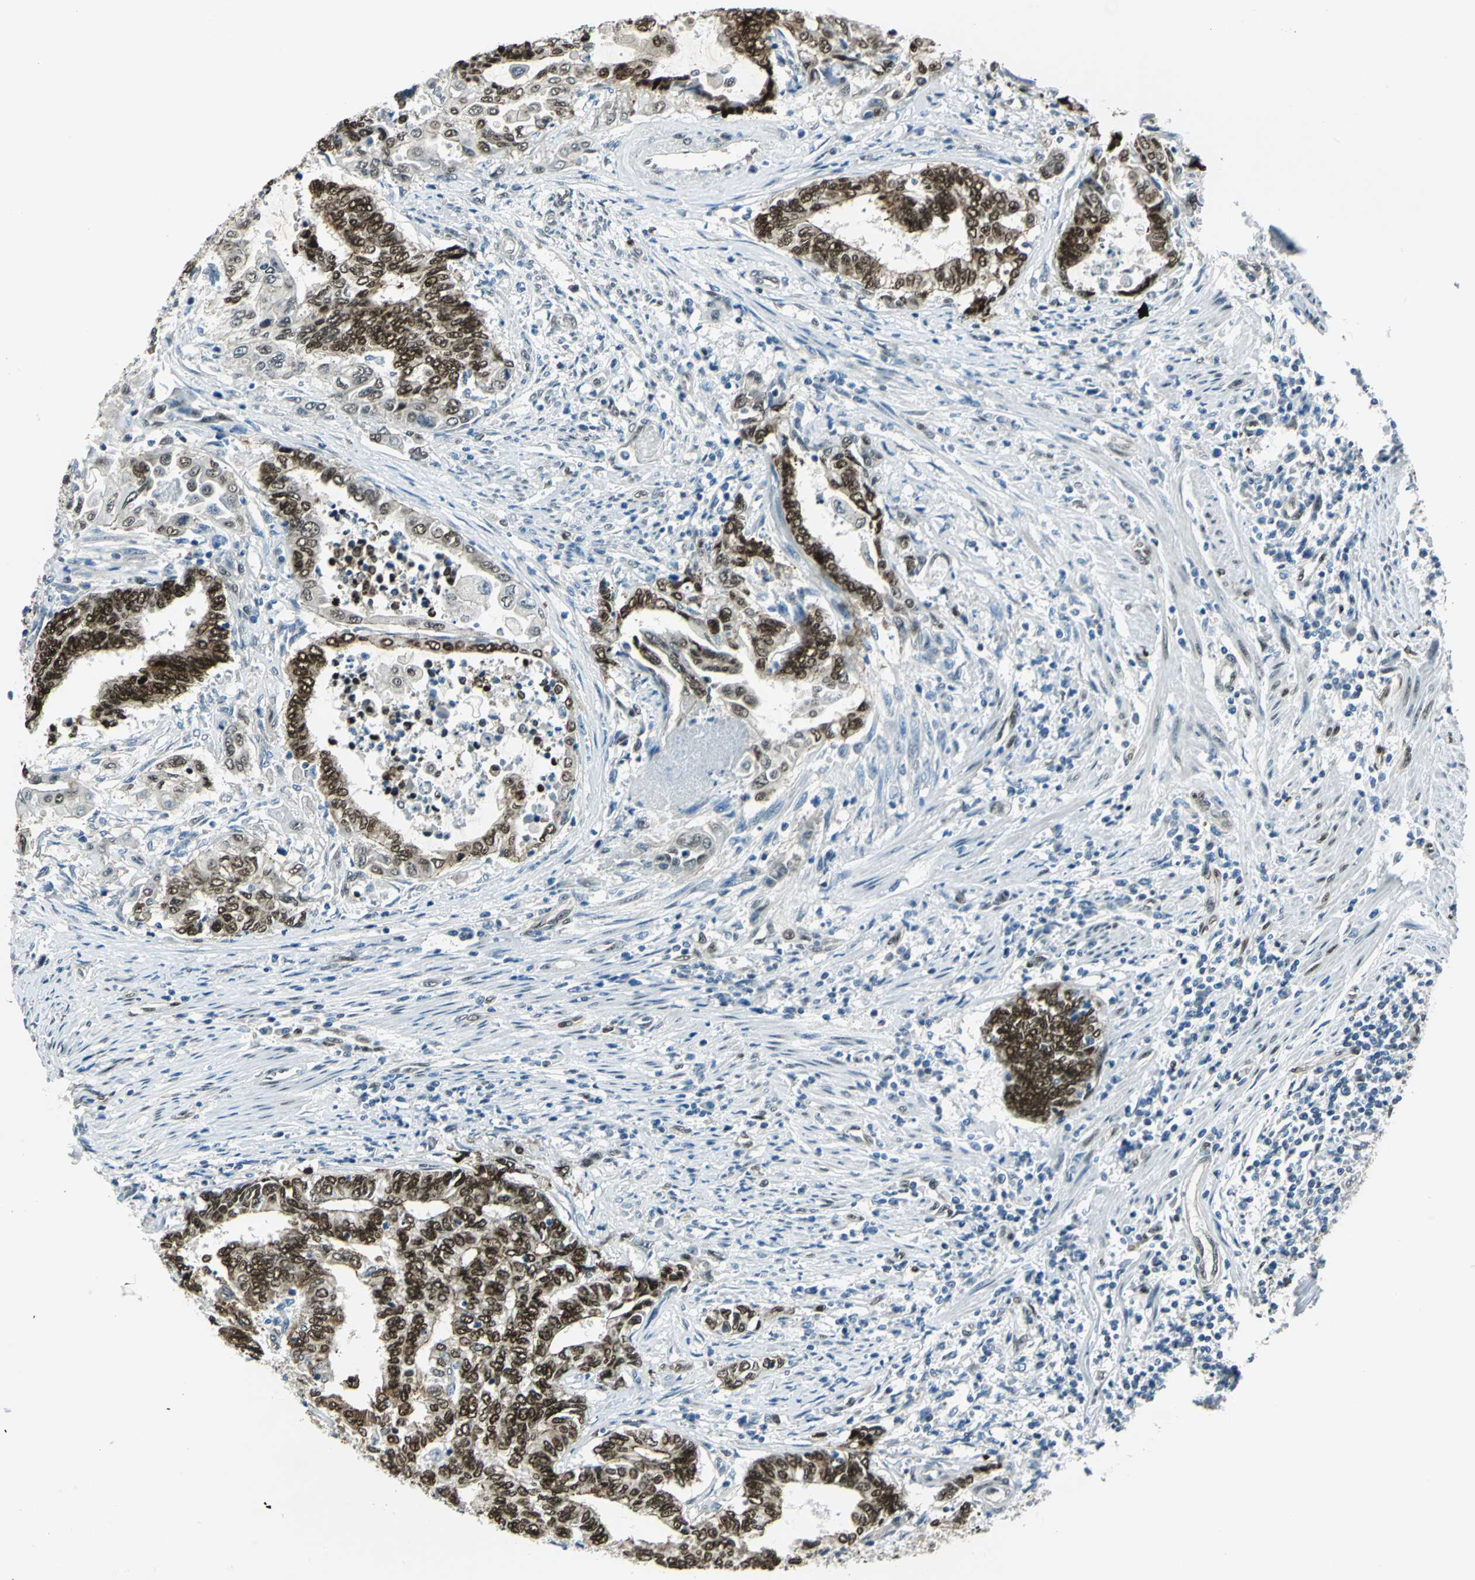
{"staining": {"intensity": "strong", "quantity": ">75%", "location": "nuclear"}, "tissue": "endometrial cancer", "cell_type": "Tumor cells", "image_type": "cancer", "snomed": [{"axis": "morphology", "description": "Adenocarcinoma, NOS"}, {"axis": "topography", "description": "Uterus"}, {"axis": "topography", "description": "Endometrium"}], "caption": "About >75% of tumor cells in human adenocarcinoma (endometrial) exhibit strong nuclear protein staining as visualized by brown immunohistochemical staining.", "gene": "NFIA", "patient": {"sex": "female", "age": 70}}